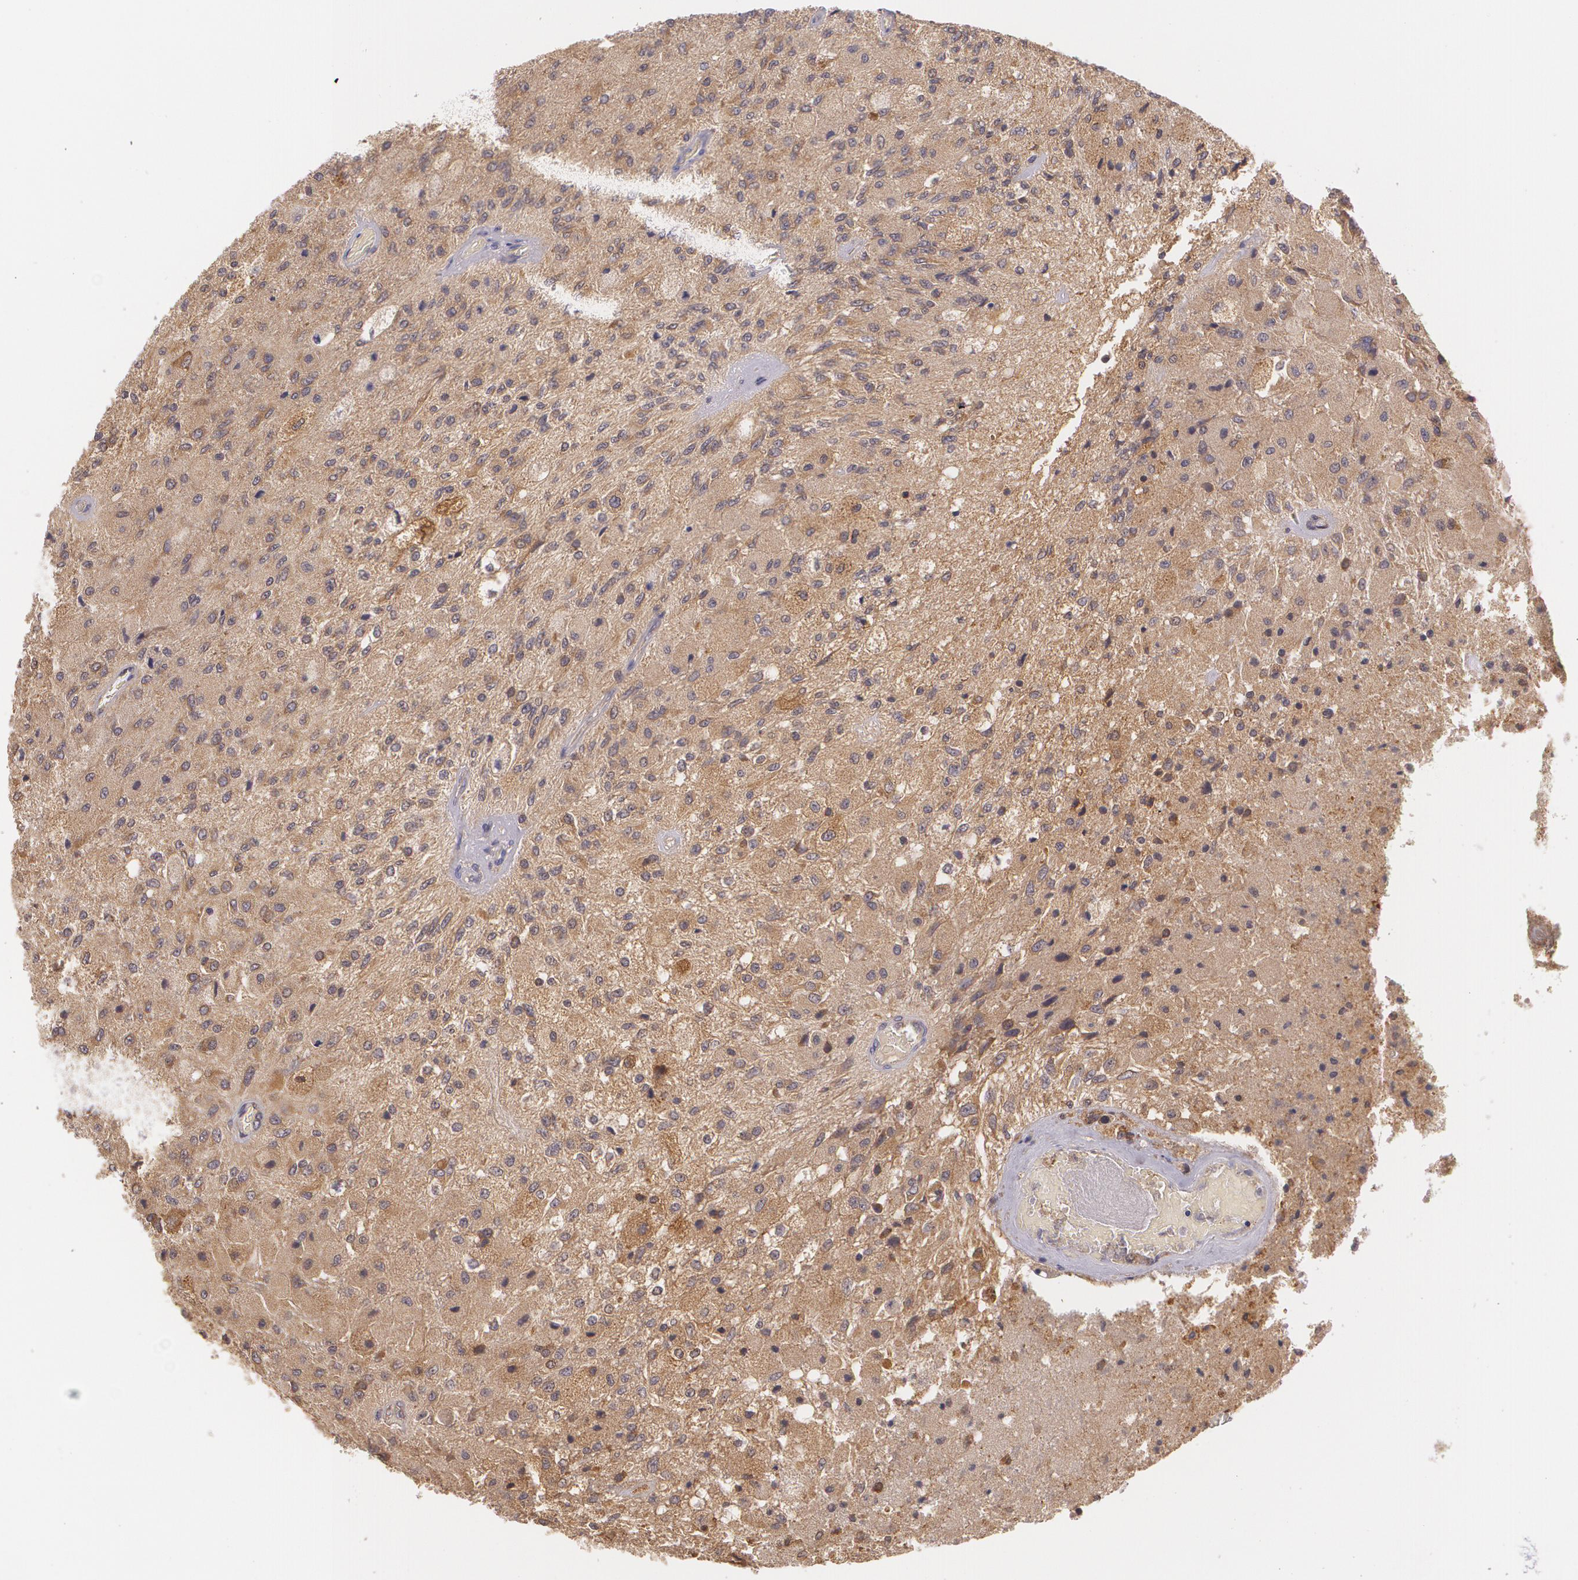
{"staining": {"intensity": "negative", "quantity": "none", "location": "none"}, "tissue": "glioma", "cell_type": "Tumor cells", "image_type": "cancer", "snomed": [{"axis": "morphology", "description": "Normal tissue, NOS"}, {"axis": "morphology", "description": "Glioma, malignant, High grade"}, {"axis": "topography", "description": "Cerebral cortex"}], "caption": "Glioma was stained to show a protein in brown. There is no significant positivity in tumor cells.", "gene": "CCL17", "patient": {"sex": "male", "age": 77}}